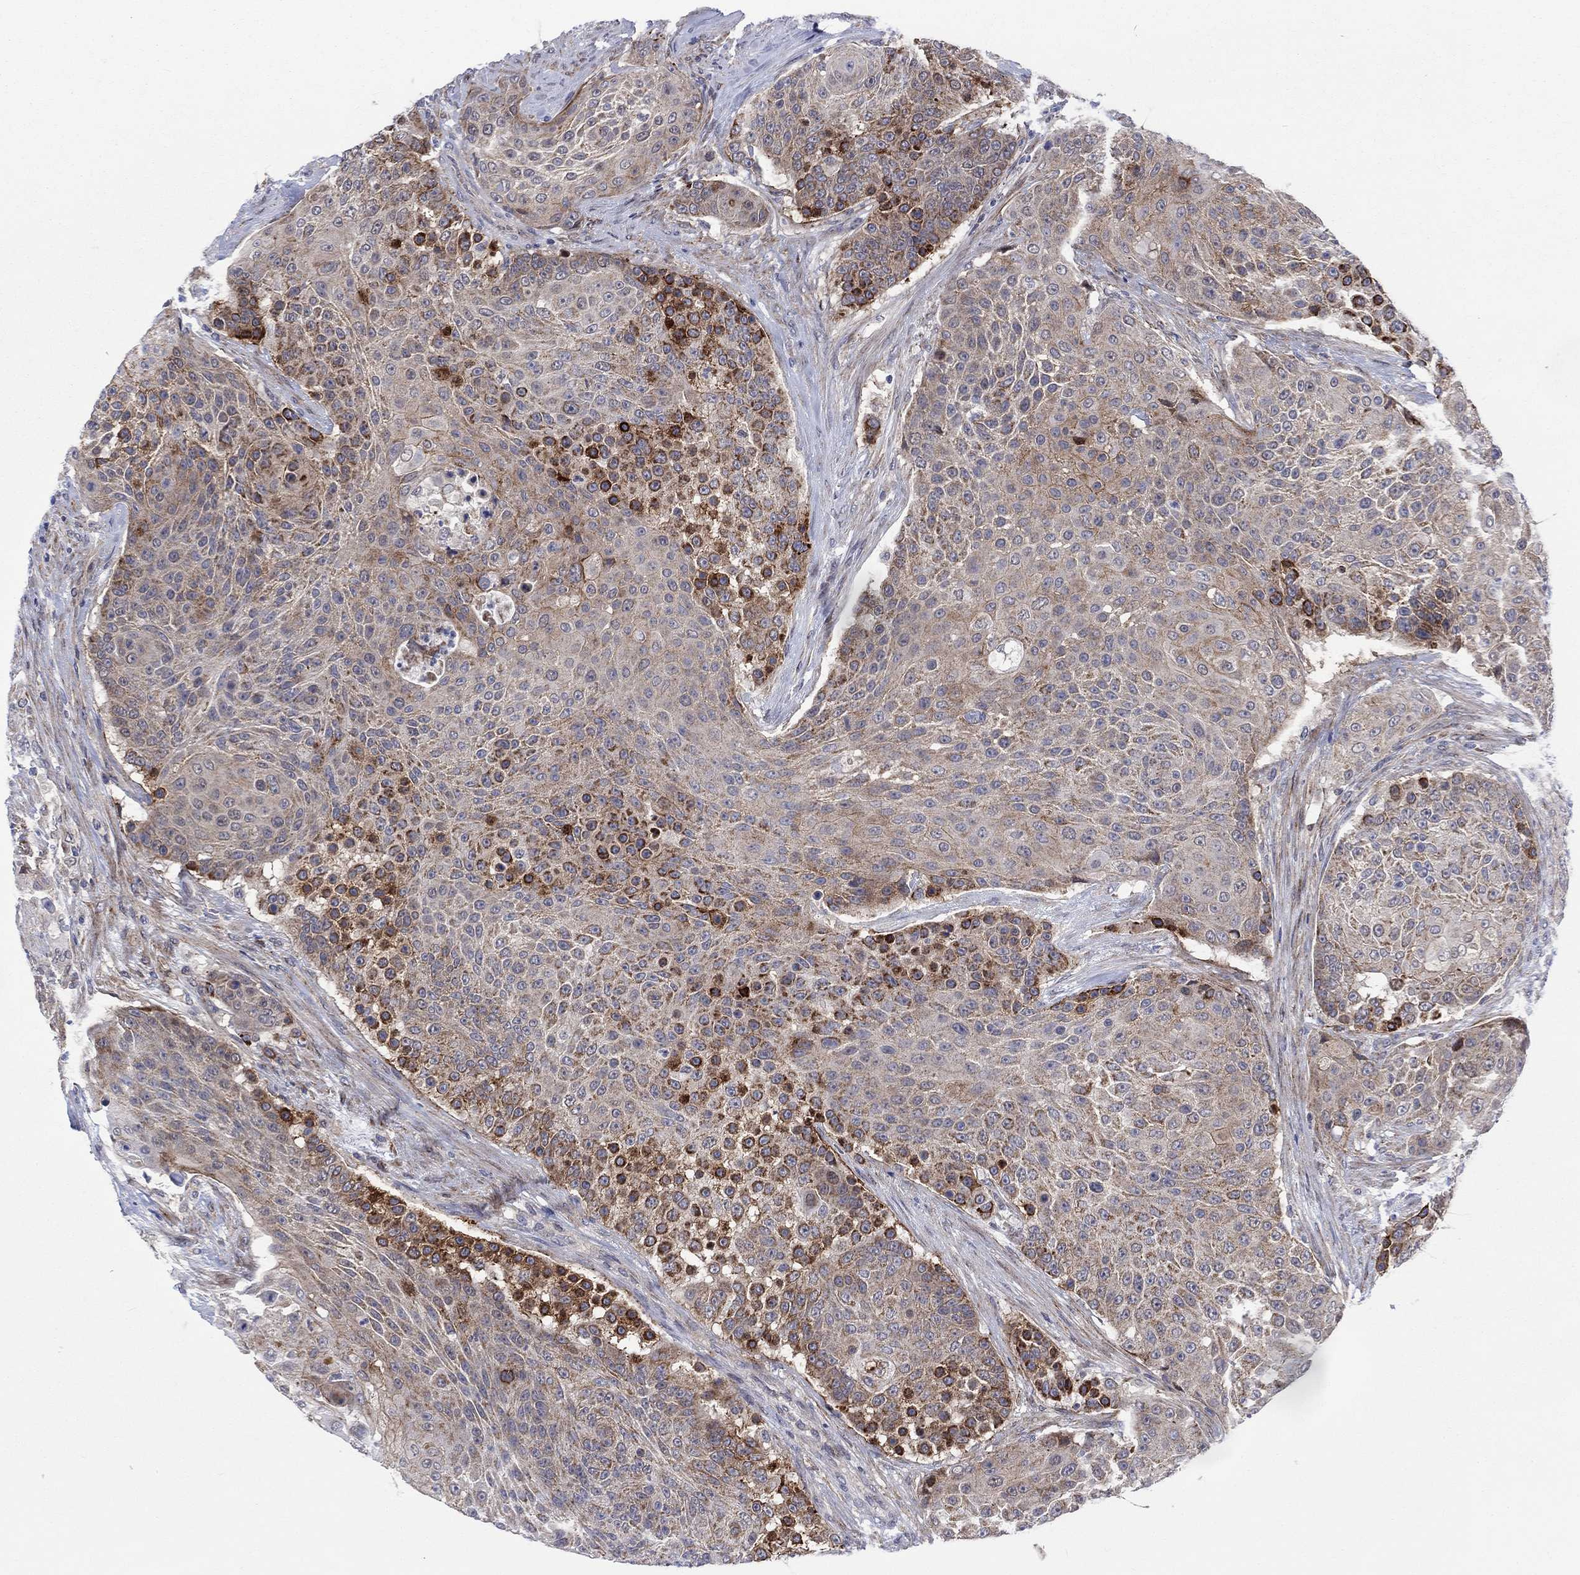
{"staining": {"intensity": "strong", "quantity": "<25%", "location": "cytoplasmic/membranous"}, "tissue": "urothelial cancer", "cell_type": "Tumor cells", "image_type": "cancer", "snomed": [{"axis": "morphology", "description": "Urothelial carcinoma, High grade"}, {"axis": "topography", "description": "Urinary bladder"}], "caption": "High-grade urothelial carcinoma was stained to show a protein in brown. There is medium levels of strong cytoplasmic/membranous positivity in about <25% of tumor cells.", "gene": "SLC35F2", "patient": {"sex": "female", "age": 63}}